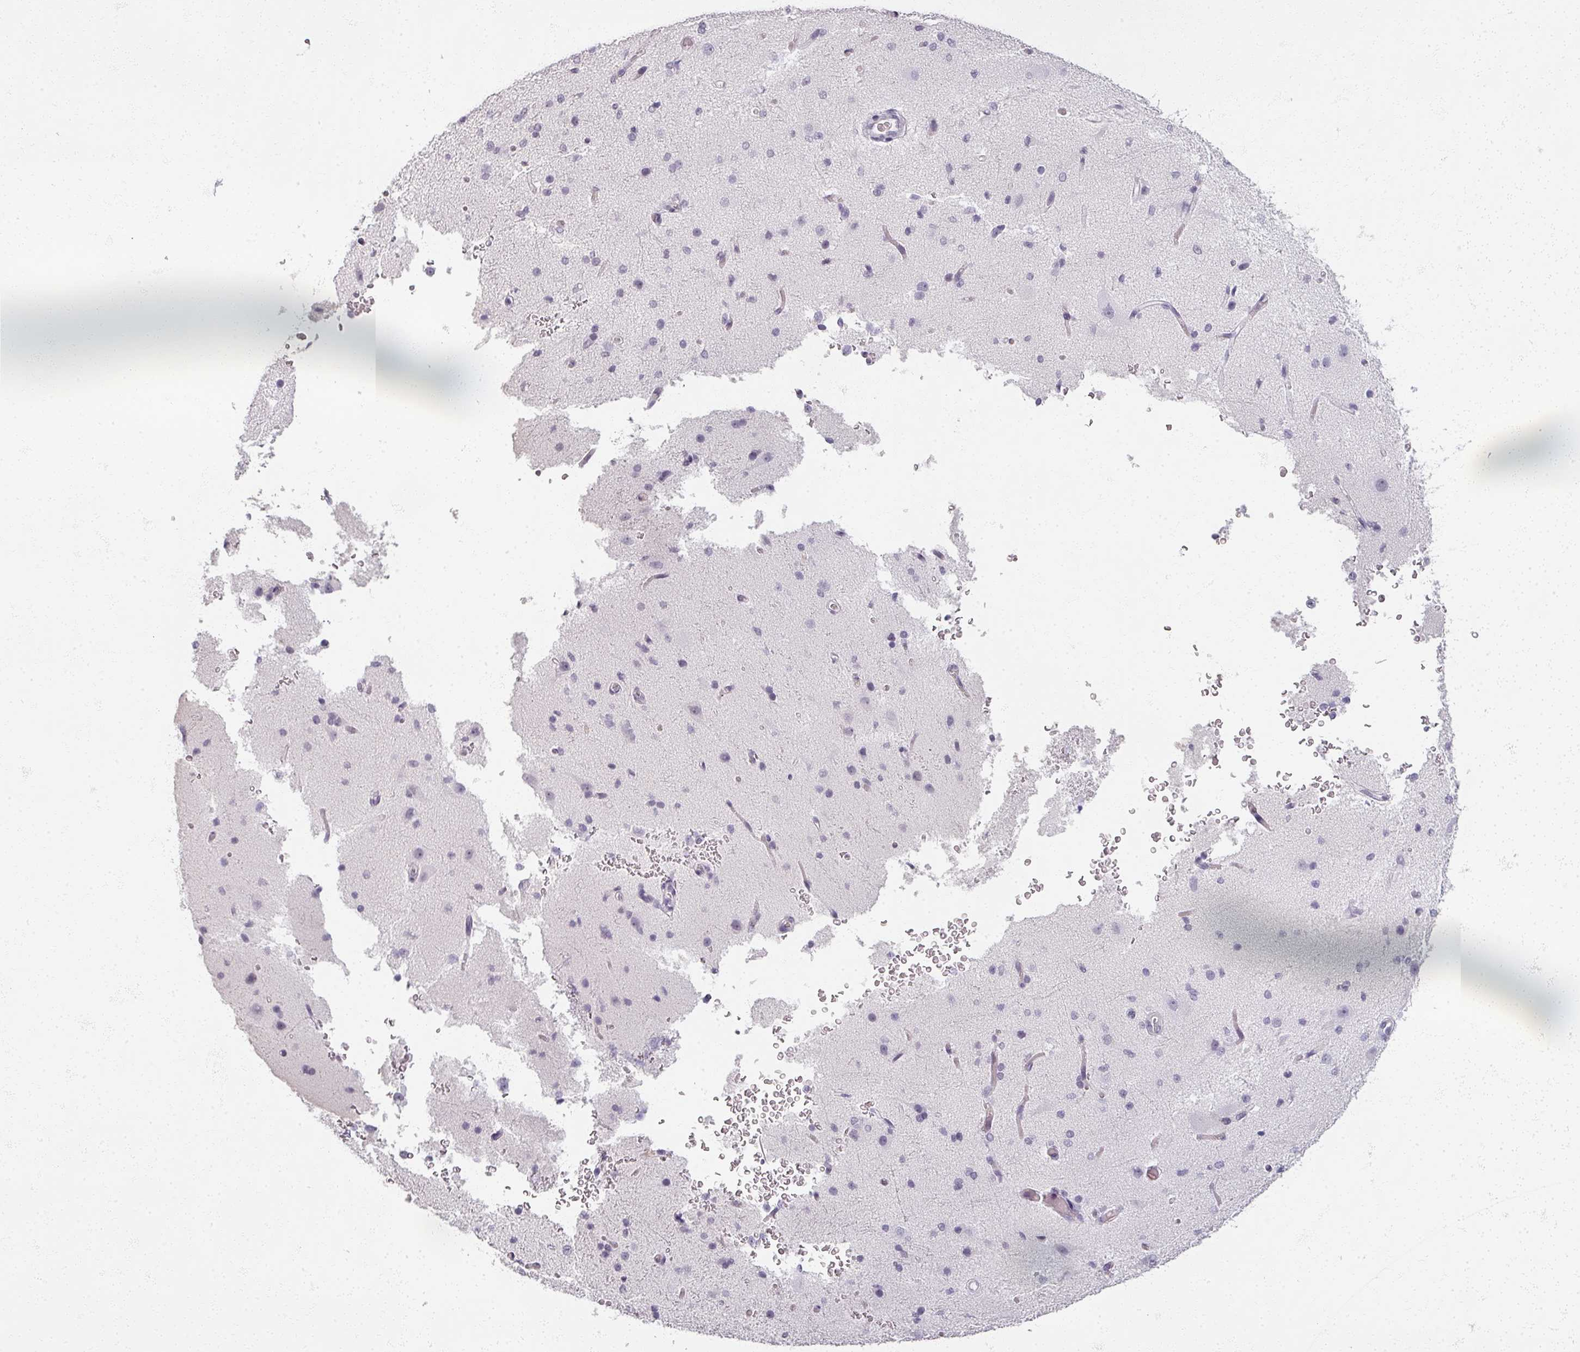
{"staining": {"intensity": "negative", "quantity": "none", "location": "none"}, "tissue": "cerebral cortex", "cell_type": "Endothelial cells", "image_type": "normal", "snomed": [{"axis": "morphology", "description": "Normal tissue, NOS"}, {"axis": "morphology", "description": "Inflammation, NOS"}, {"axis": "topography", "description": "Cerebral cortex"}], "caption": "The histopathology image shows no significant staining in endothelial cells of cerebral cortex.", "gene": "RFPL2", "patient": {"sex": "male", "age": 6}}